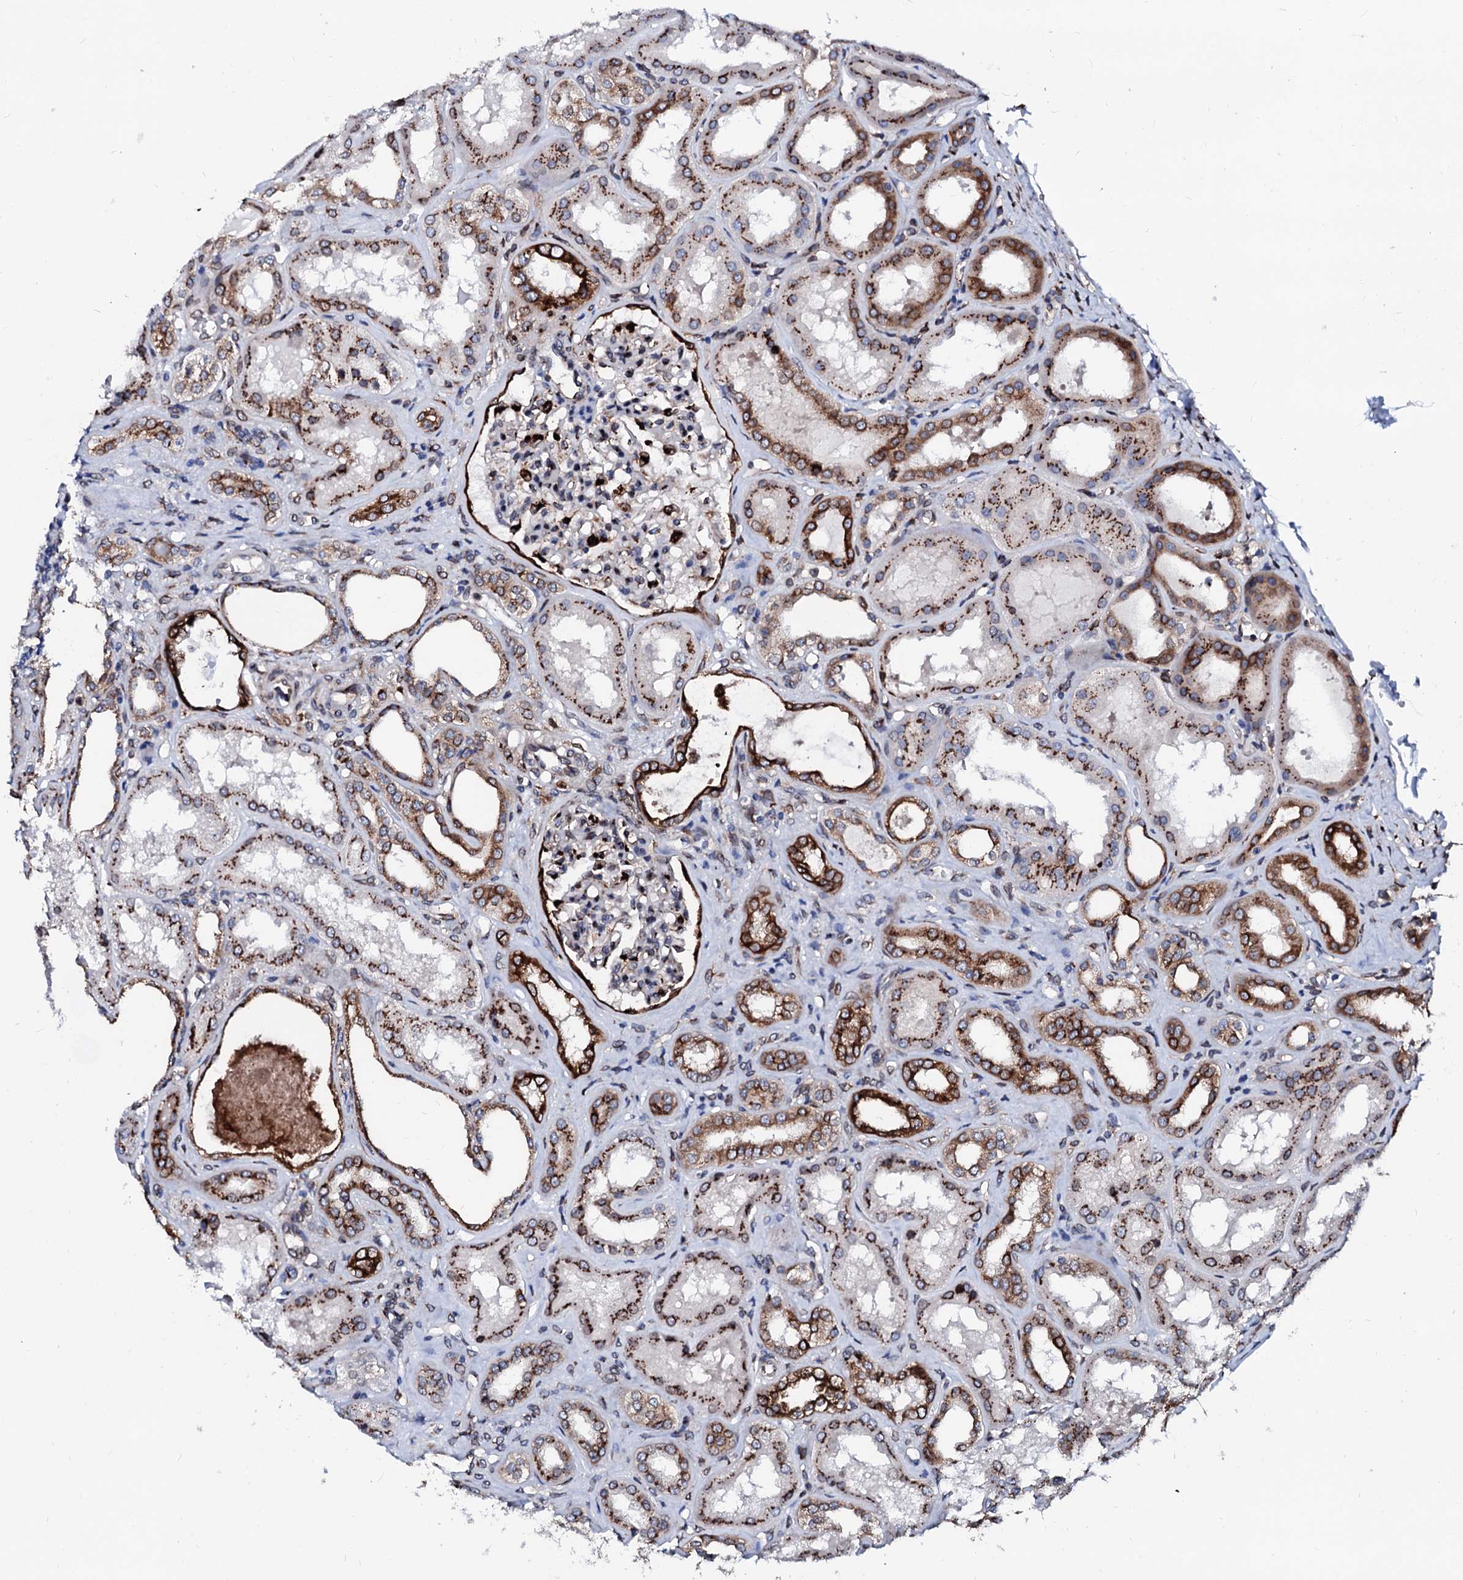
{"staining": {"intensity": "strong", "quantity": "25%-75%", "location": "cytoplasmic/membranous"}, "tissue": "kidney", "cell_type": "Cells in glomeruli", "image_type": "normal", "snomed": [{"axis": "morphology", "description": "Normal tissue, NOS"}, {"axis": "topography", "description": "Kidney"}], "caption": "Protein staining shows strong cytoplasmic/membranous positivity in about 25%-75% of cells in glomeruli in normal kidney.", "gene": "TMCO3", "patient": {"sex": "female", "age": 56}}